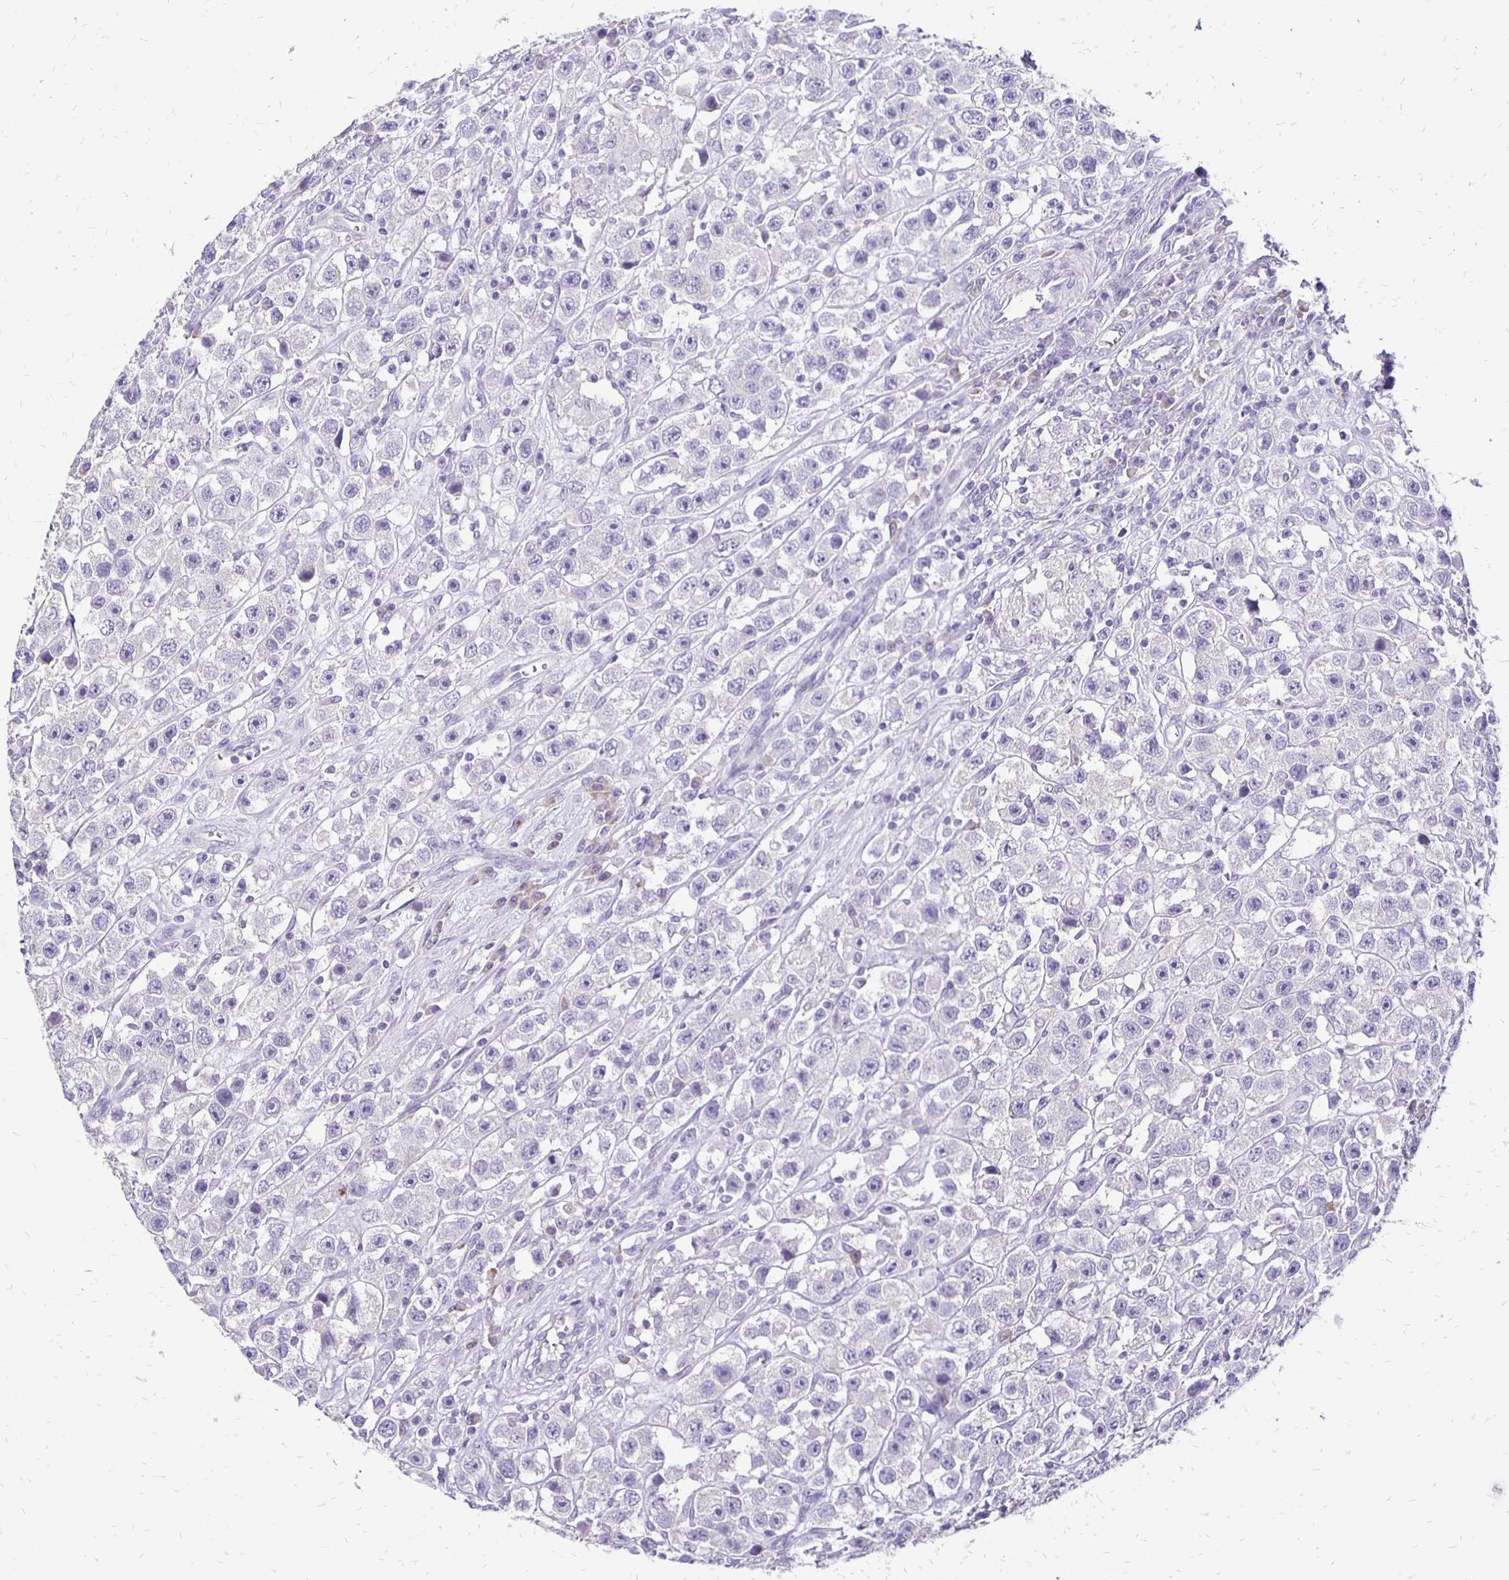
{"staining": {"intensity": "negative", "quantity": "none", "location": "none"}, "tissue": "testis cancer", "cell_type": "Tumor cells", "image_type": "cancer", "snomed": [{"axis": "morphology", "description": "Seminoma, NOS"}, {"axis": "topography", "description": "Testis"}], "caption": "Immunohistochemistry micrograph of neoplastic tissue: testis cancer stained with DAB reveals no significant protein expression in tumor cells.", "gene": "ANKRD45", "patient": {"sex": "male", "age": 45}}